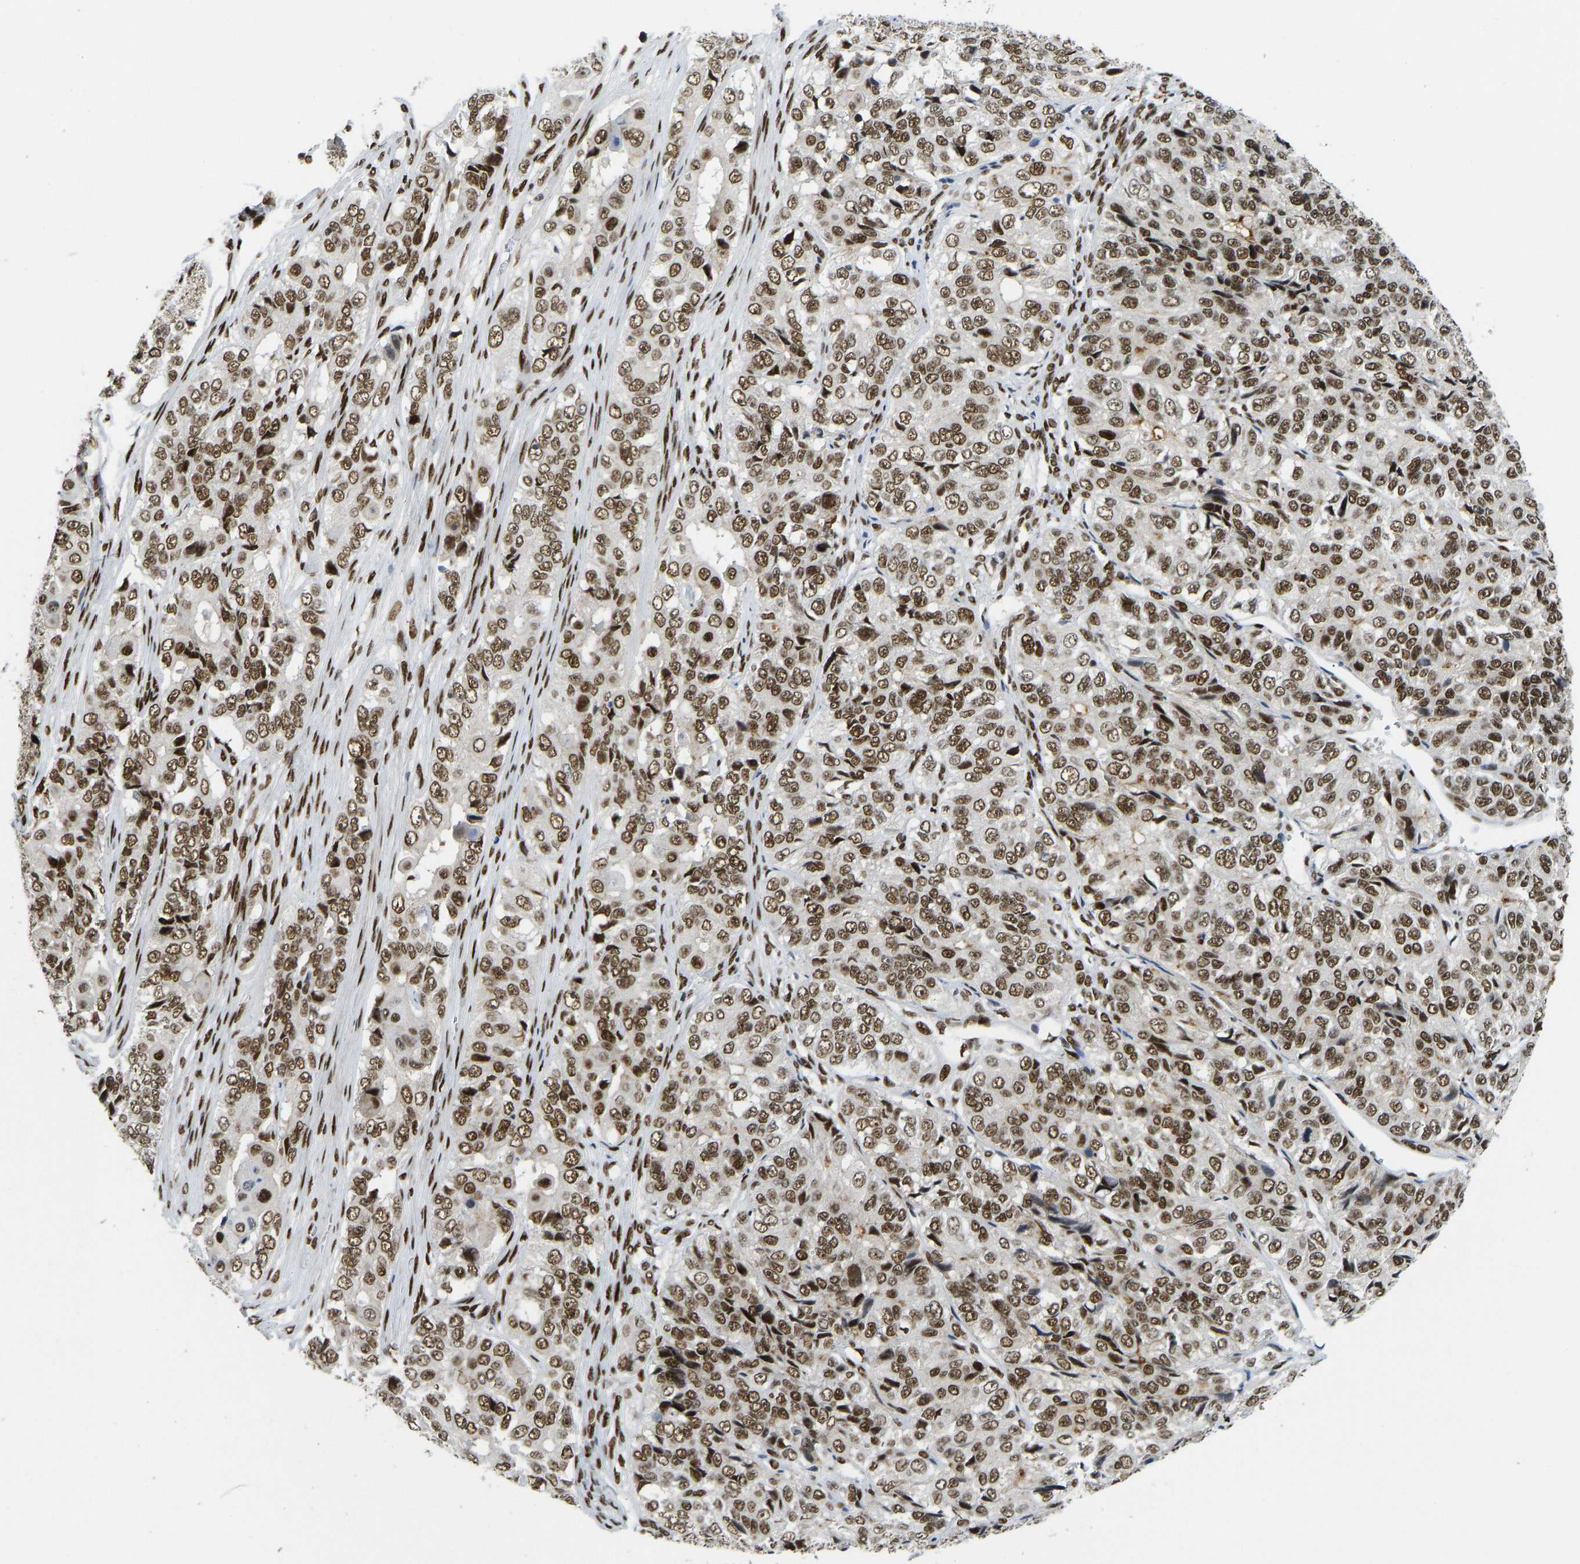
{"staining": {"intensity": "strong", "quantity": ">75%", "location": "nuclear"}, "tissue": "ovarian cancer", "cell_type": "Tumor cells", "image_type": "cancer", "snomed": [{"axis": "morphology", "description": "Carcinoma, endometroid"}, {"axis": "topography", "description": "Ovary"}], "caption": "Strong nuclear staining is present in about >75% of tumor cells in endometroid carcinoma (ovarian). Nuclei are stained in blue.", "gene": "FOXK1", "patient": {"sex": "female", "age": 51}}